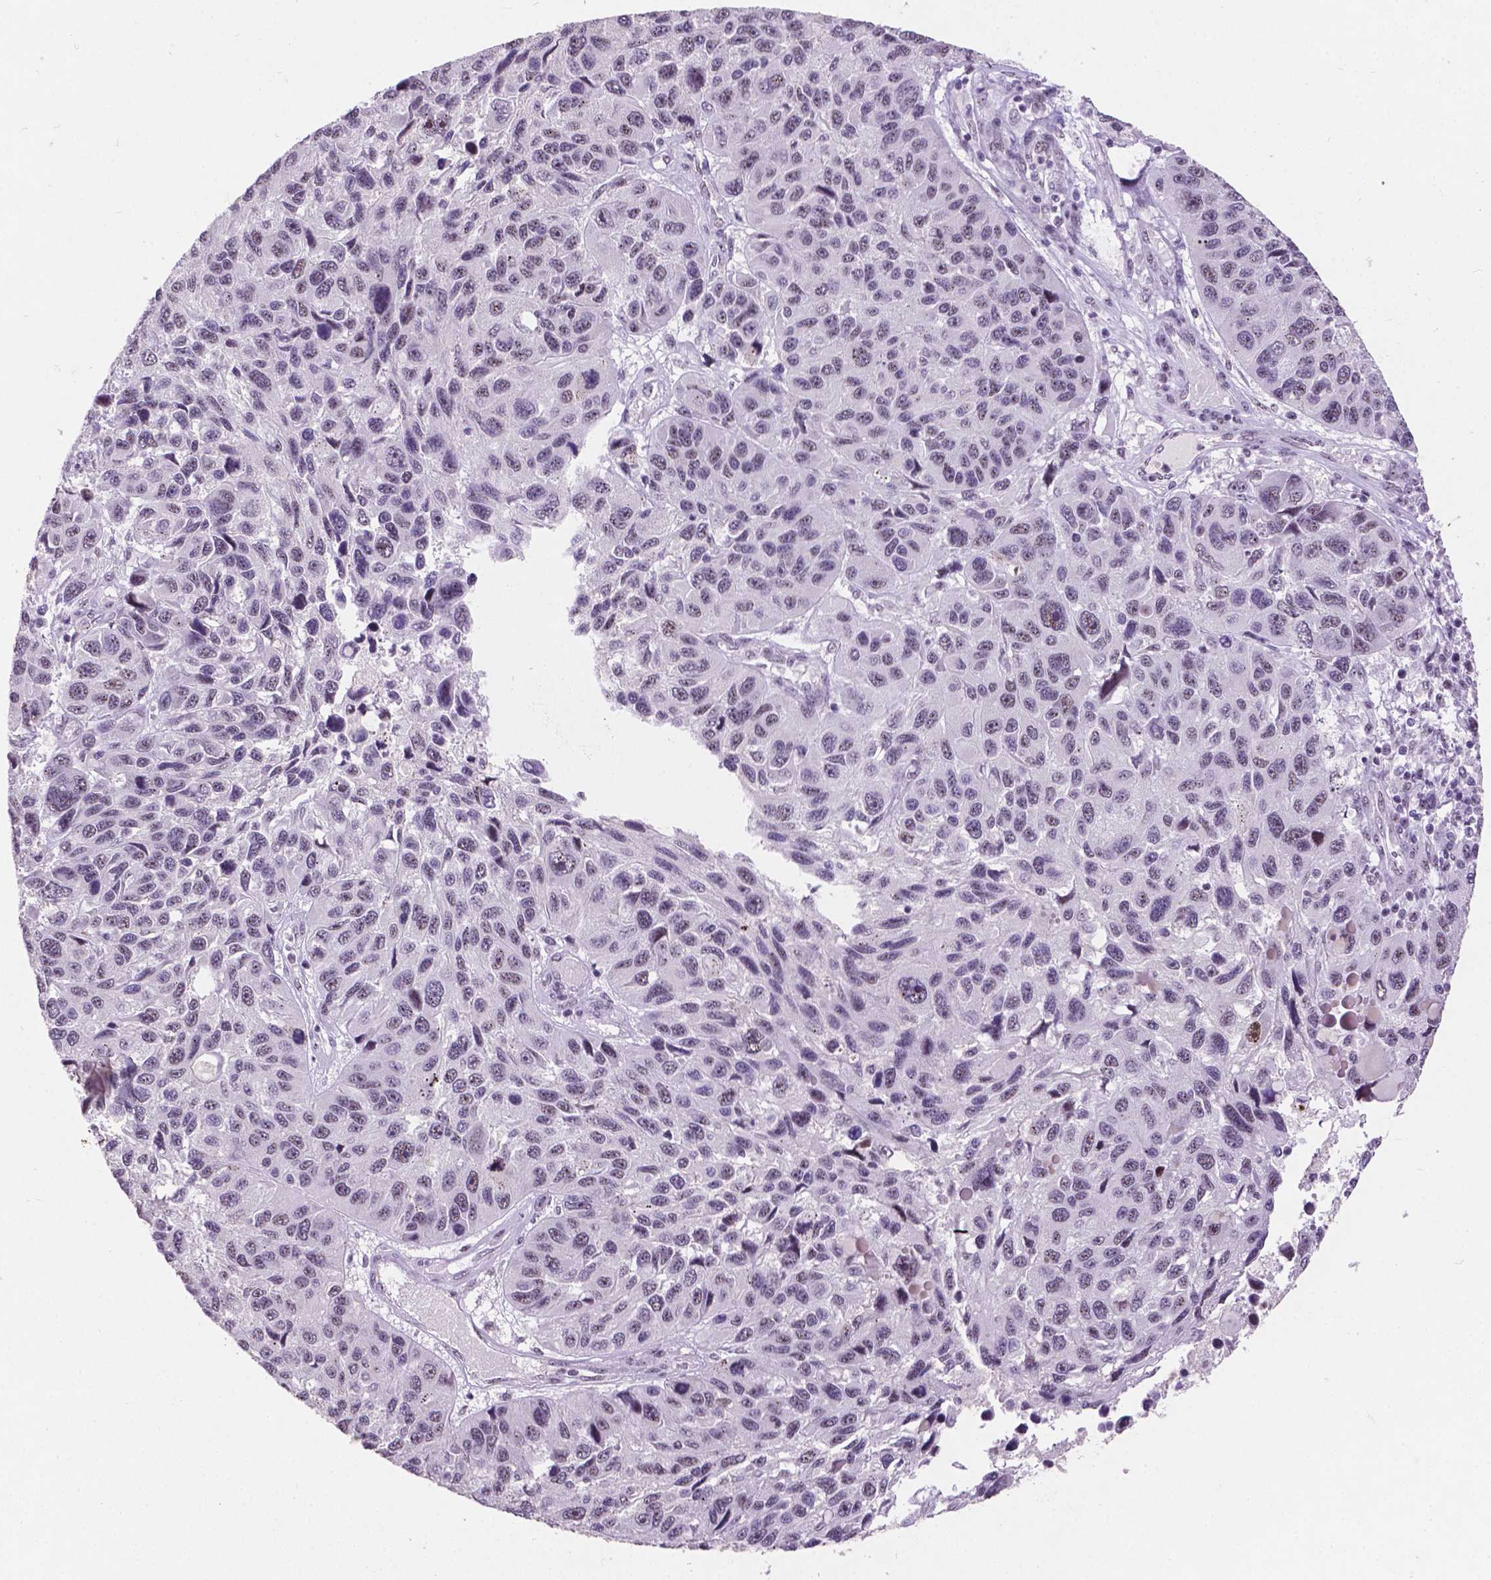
{"staining": {"intensity": "negative", "quantity": "none", "location": "none"}, "tissue": "melanoma", "cell_type": "Tumor cells", "image_type": "cancer", "snomed": [{"axis": "morphology", "description": "Malignant melanoma, NOS"}, {"axis": "topography", "description": "Skin"}], "caption": "This is an immunohistochemistry photomicrograph of melanoma. There is no expression in tumor cells.", "gene": "COIL", "patient": {"sex": "male", "age": 53}}